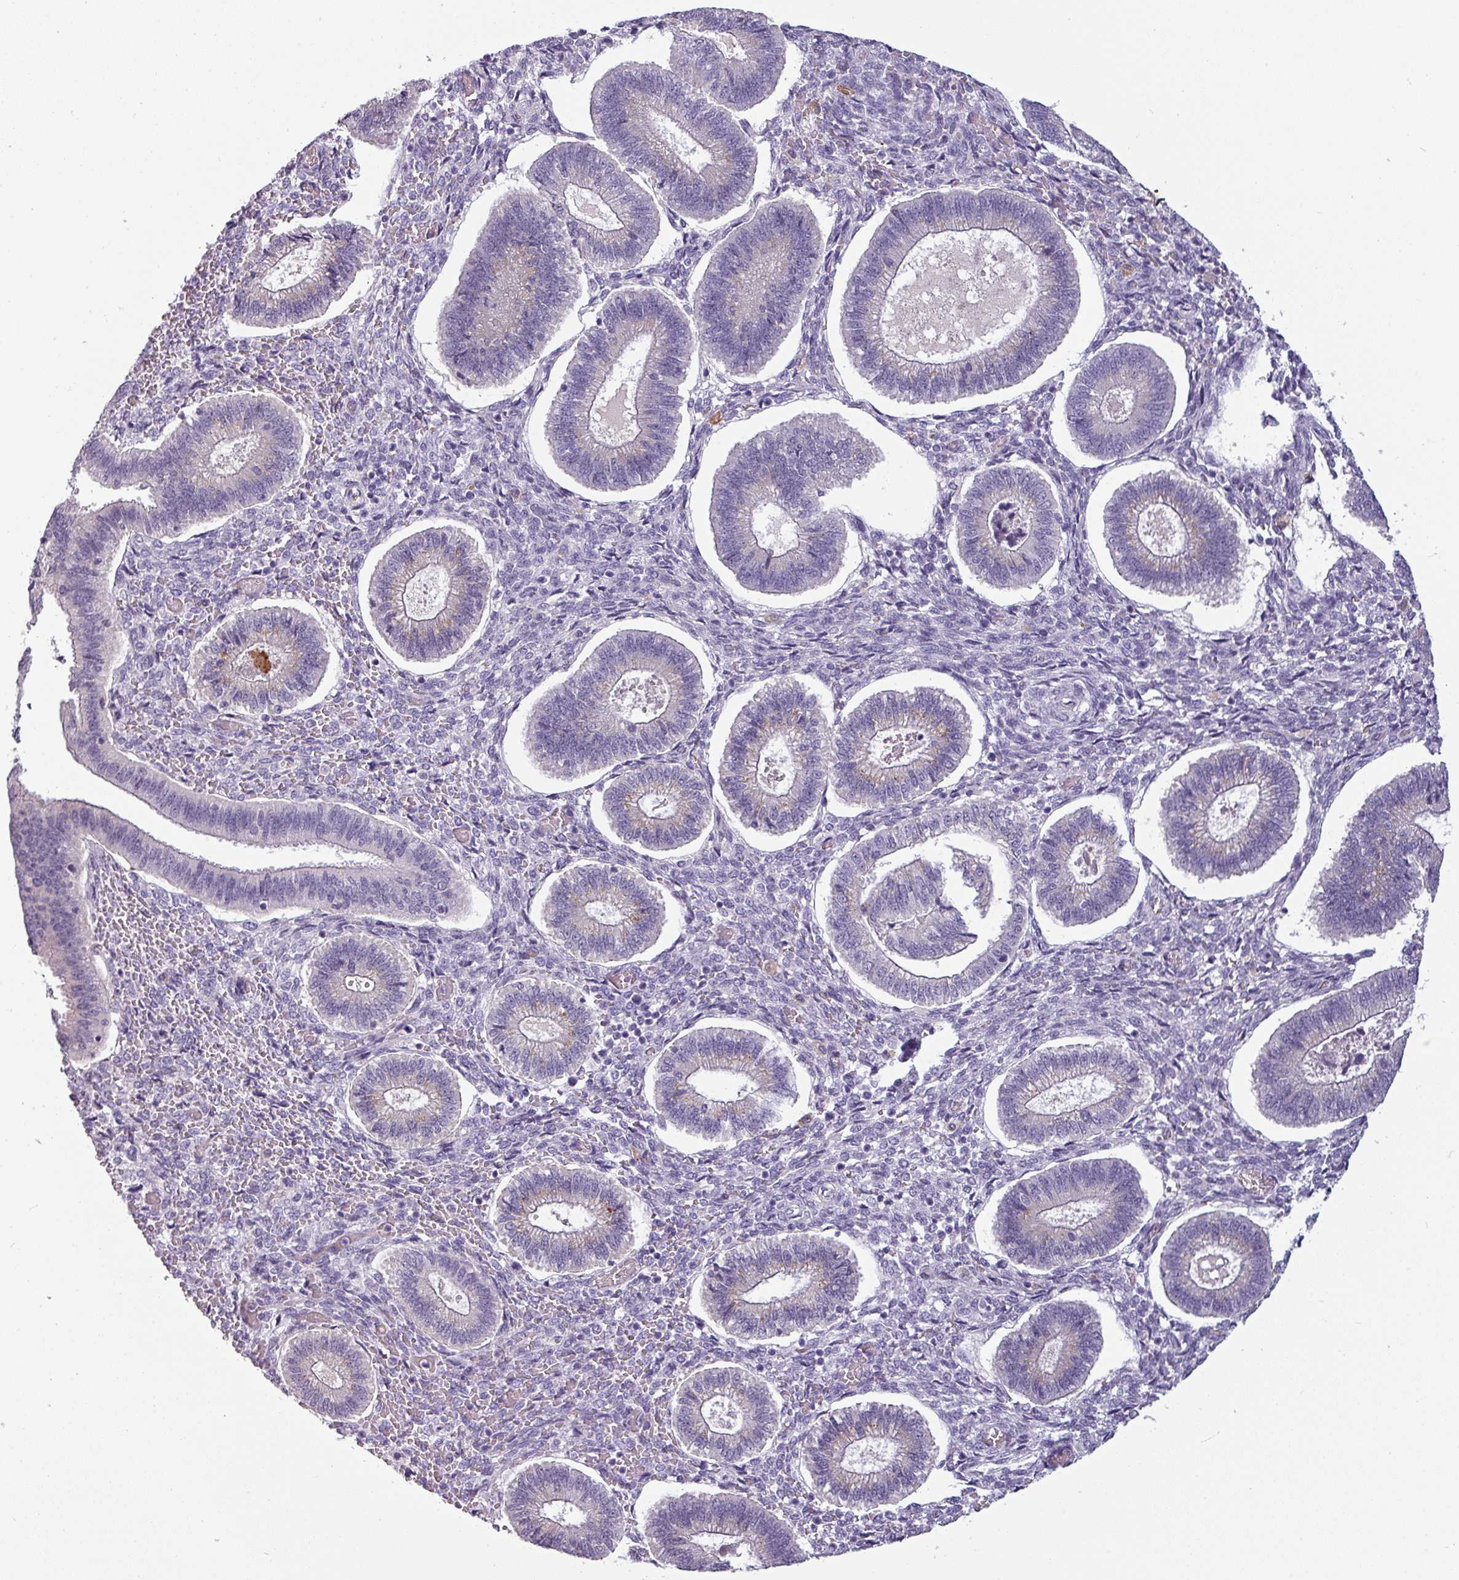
{"staining": {"intensity": "negative", "quantity": "none", "location": "none"}, "tissue": "endometrium", "cell_type": "Cells in endometrial stroma", "image_type": "normal", "snomed": [{"axis": "morphology", "description": "Normal tissue, NOS"}, {"axis": "topography", "description": "Endometrium"}], "caption": "This is an IHC image of normal human endometrium. There is no staining in cells in endometrial stroma.", "gene": "SLC26A9", "patient": {"sex": "female", "age": 25}}